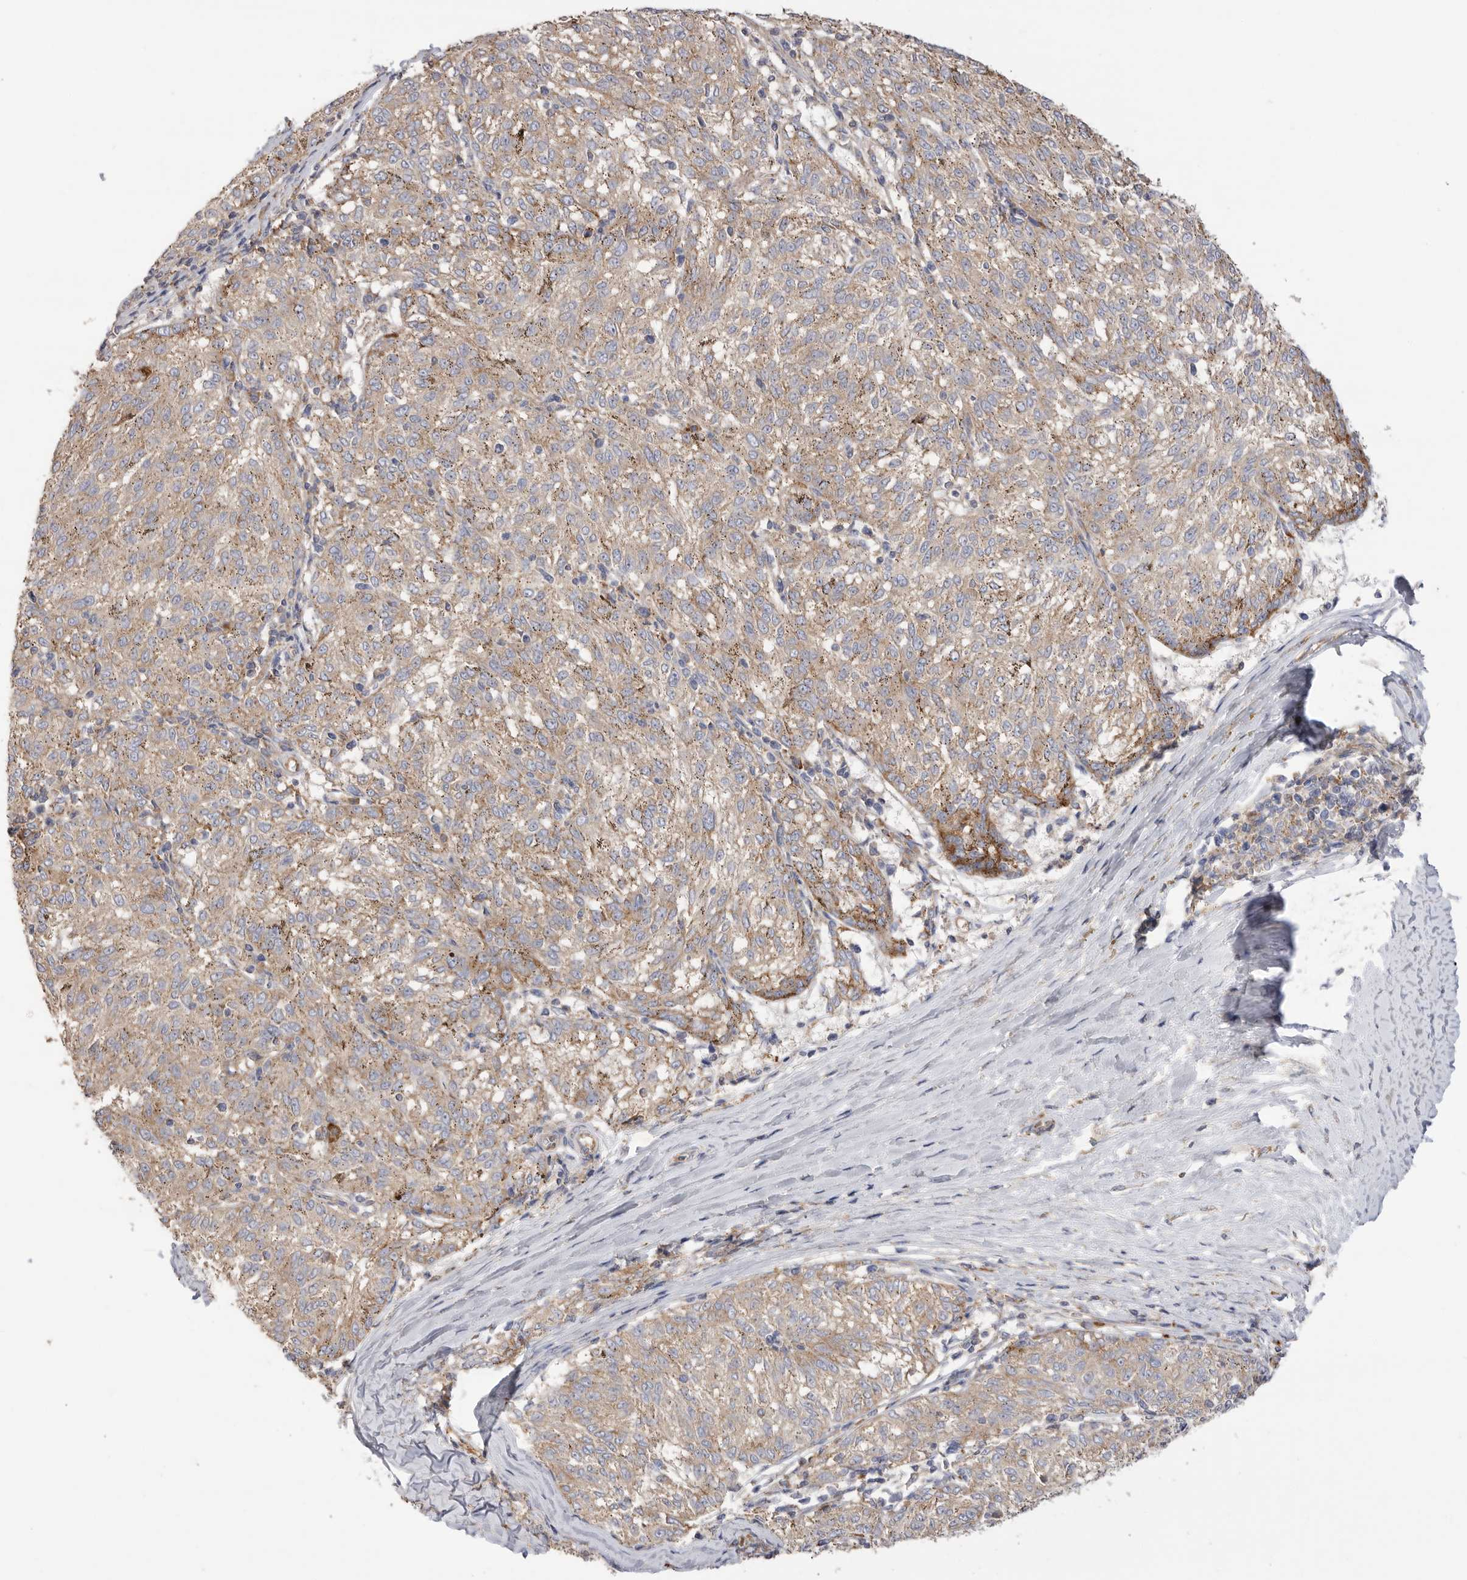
{"staining": {"intensity": "weak", "quantity": "25%-75%", "location": "cytoplasmic/membranous"}, "tissue": "melanoma", "cell_type": "Tumor cells", "image_type": "cancer", "snomed": [{"axis": "morphology", "description": "Malignant melanoma, NOS"}, {"axis": "topography", "description": "Skin"}], "caption": "Malignant melanoma stained with a brown dye demonstrates weak cytoplasmic/membranous positive positivity in approximately 25%-75% of tumor cells.", "gene": "SERBP1", "patient": {"sex": "female", "age": 72}}